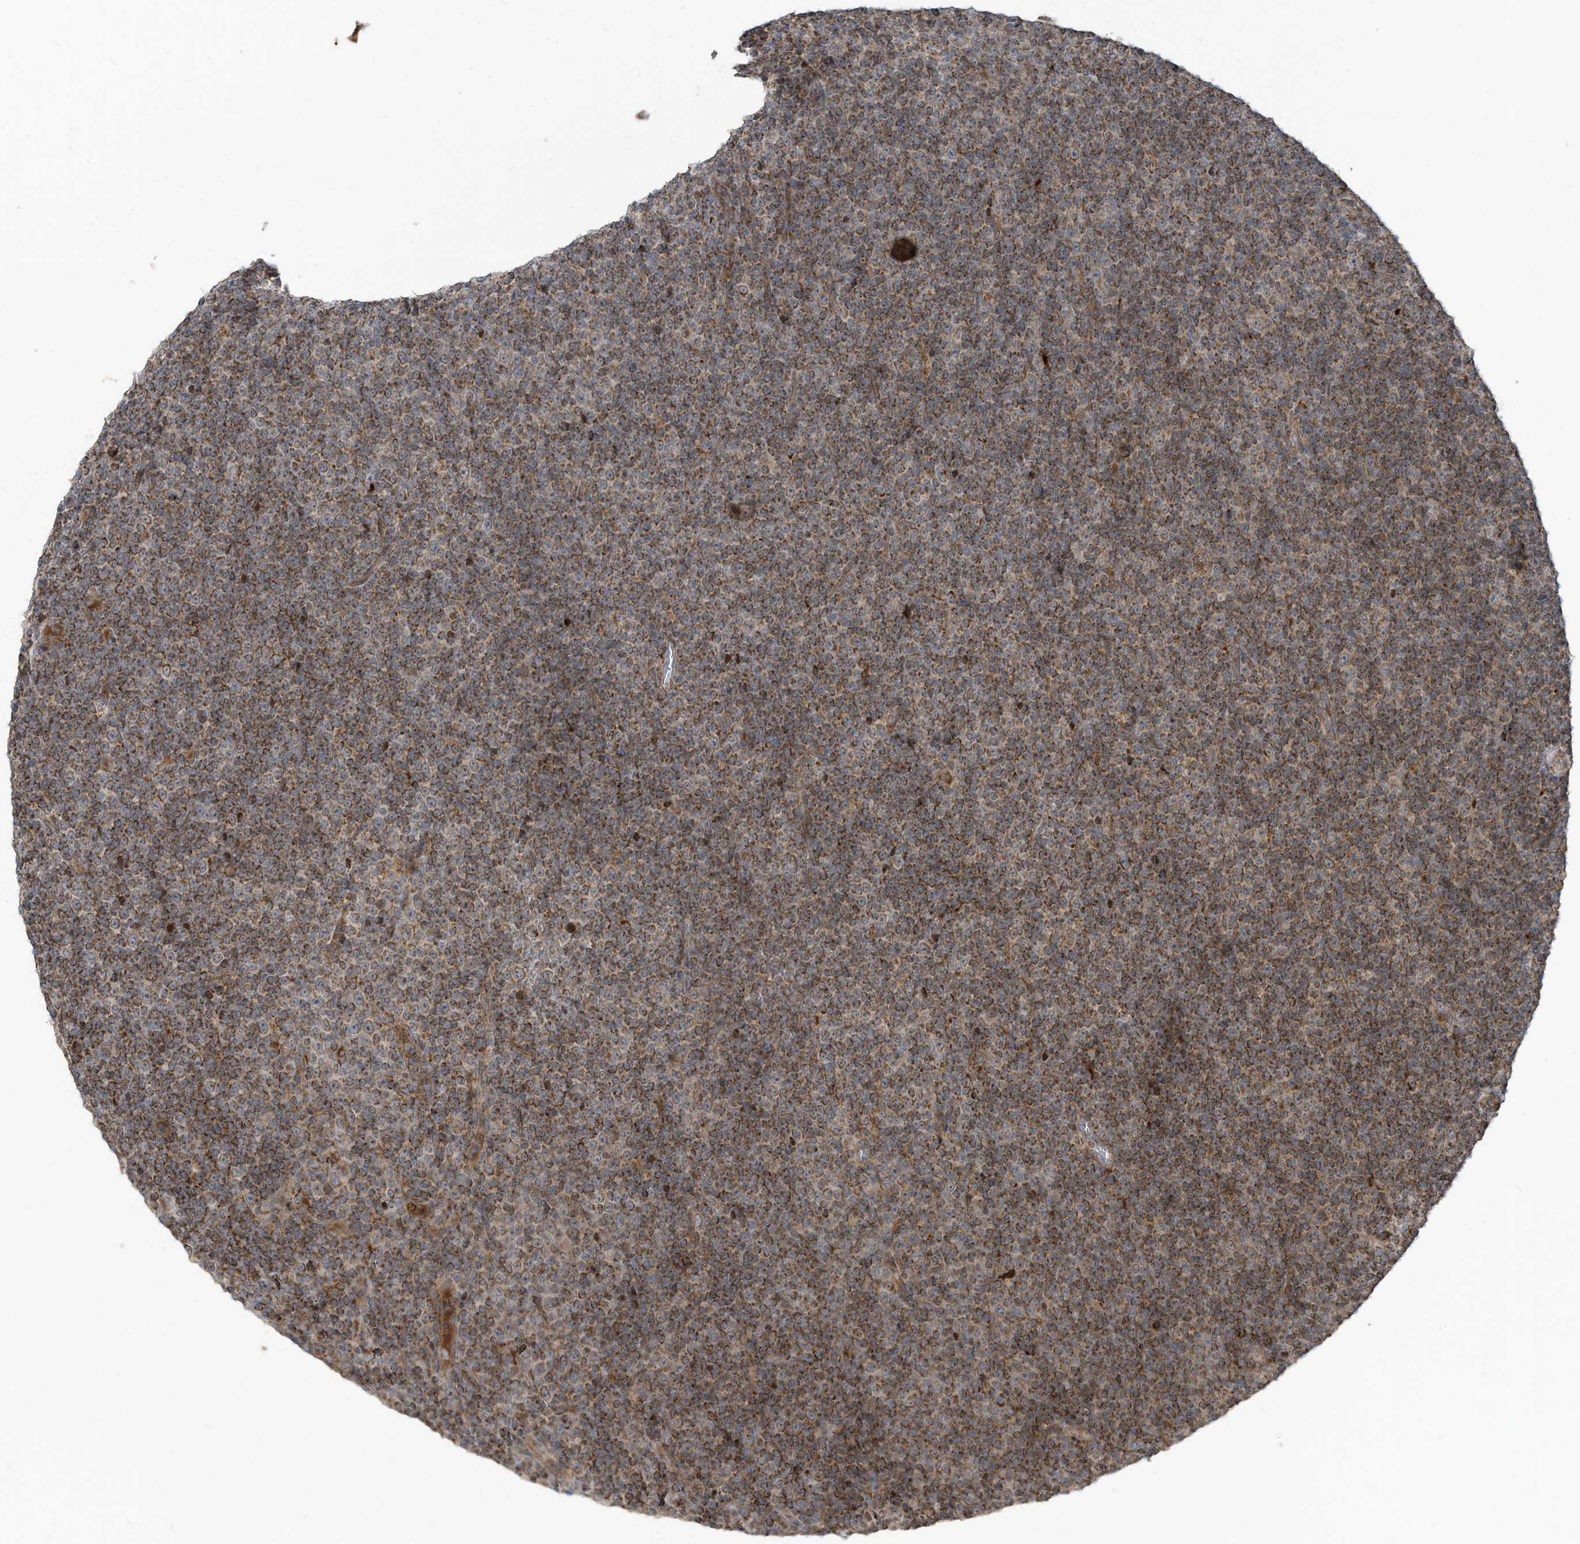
{"staining": {"intensity": "moderate", "quantity": ">75%", "location": "cytoplasmic/membranous"}, "tissue": "lymphoma", "cell_type": "Tumor cells", "image_type": "cancer", "snomed": [{"axis": "morphology", "description": "Malignant lymphoma, non-Hodgkin's type, Low grade"}, {"axis": "topography", "description": "Lymph node"}], "caption": "Immunohistochemical staining of lymphoma shows moderate cytoplasmic/membranous protein expression in approximately >75% of tumor cells.", "gene": "C2orf74", "patient": {"sex": "female", "age": 67}}